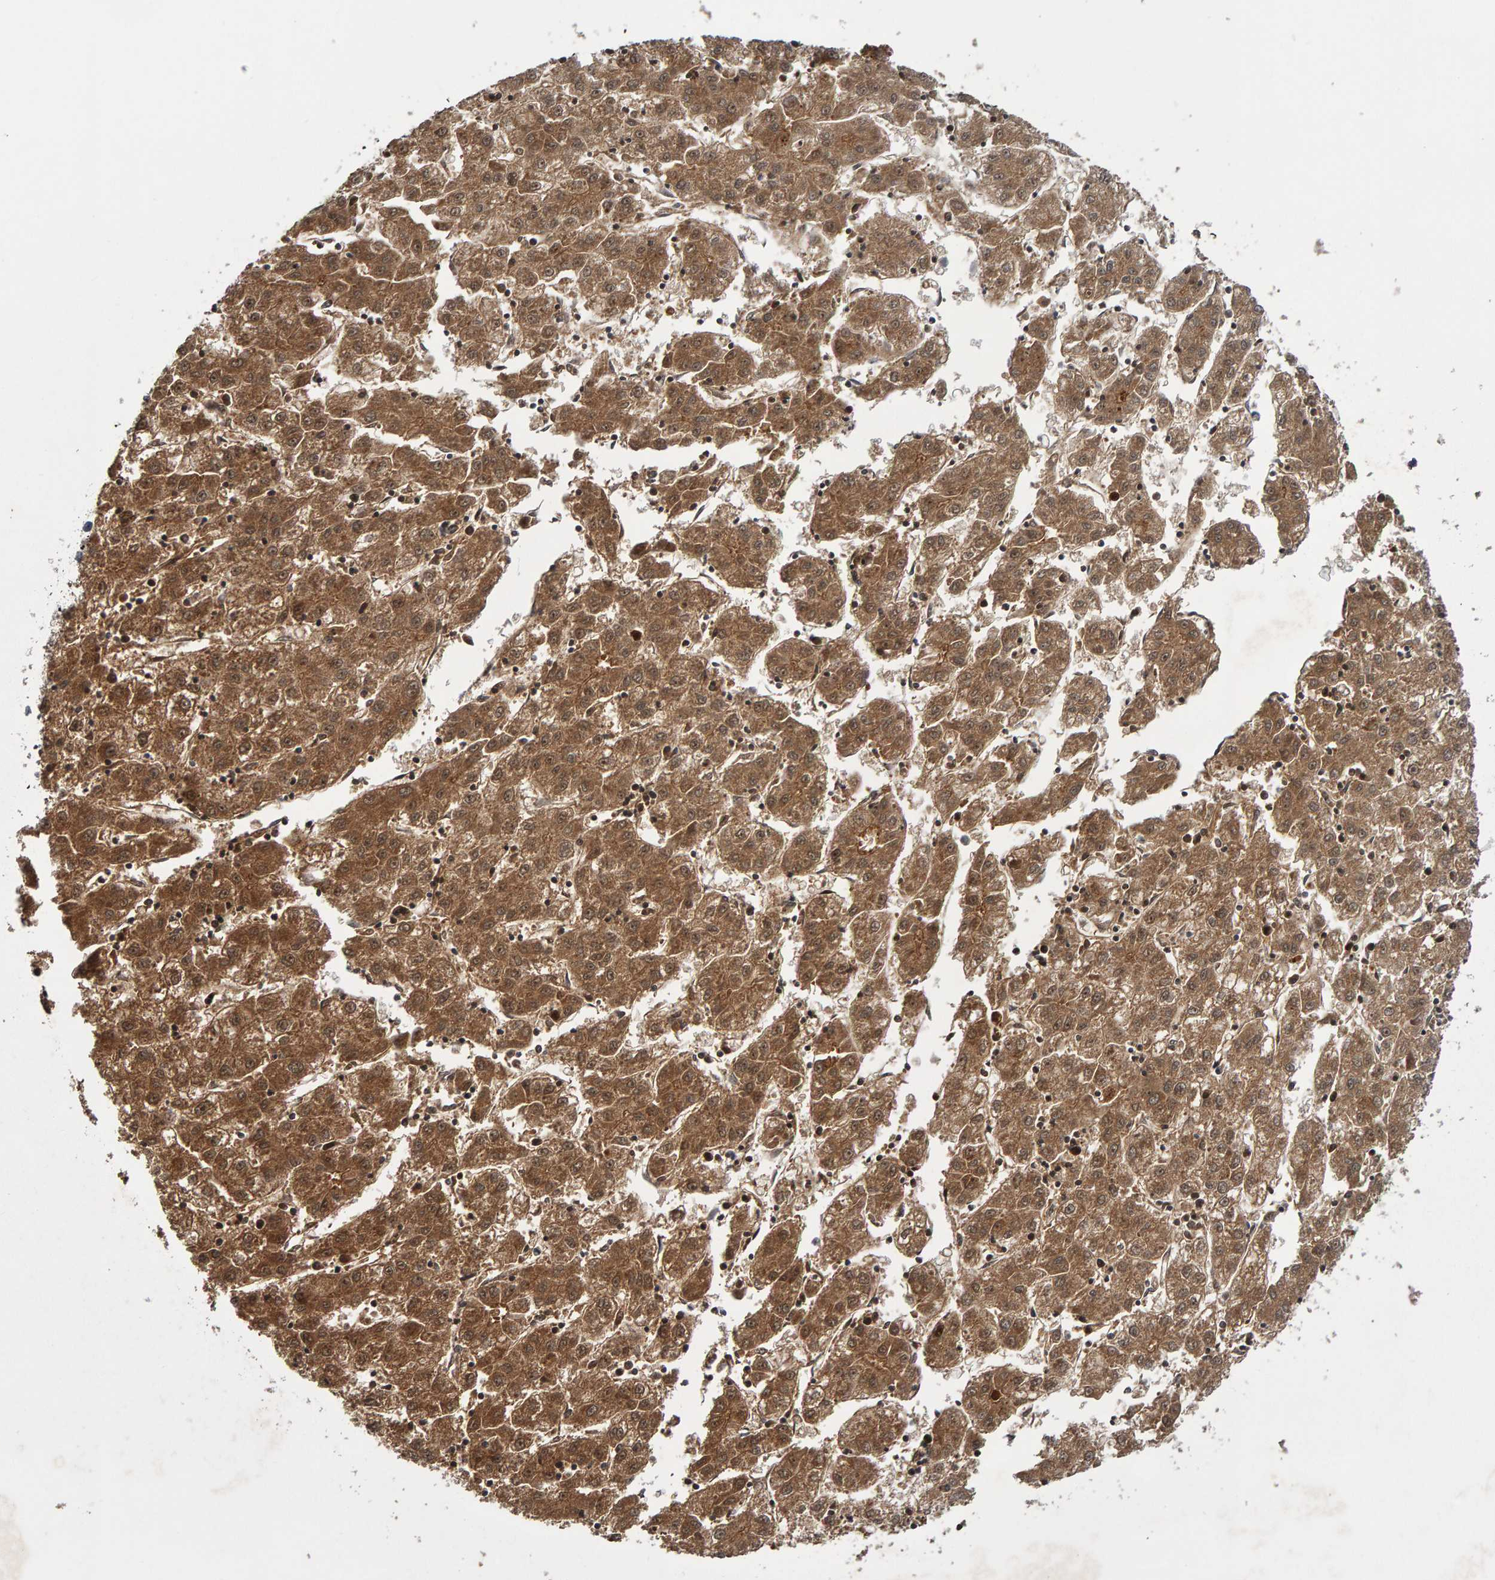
{"staining": {"intensity": "moderate", "quantity": ">75%", "location": "cytoplasmic/membranous"}, "tissue": "liver cancer", "cell_type": "Tumor cells", "image_type": "cancer", "snomed": [{"axis": "morphology", "description": "Carcinoma, Hepatocellular, NOS"}, {"axis": "topography", "description": "Liver"}], "caption": "Tumor cells exhibit medium levels of moderate cytoplasmic/membranous positivity in about >75% of cells in hepatocellular carcinoma (liver).", "gene": "CANT1", "patient": {"sex": "male", "age": 72}}